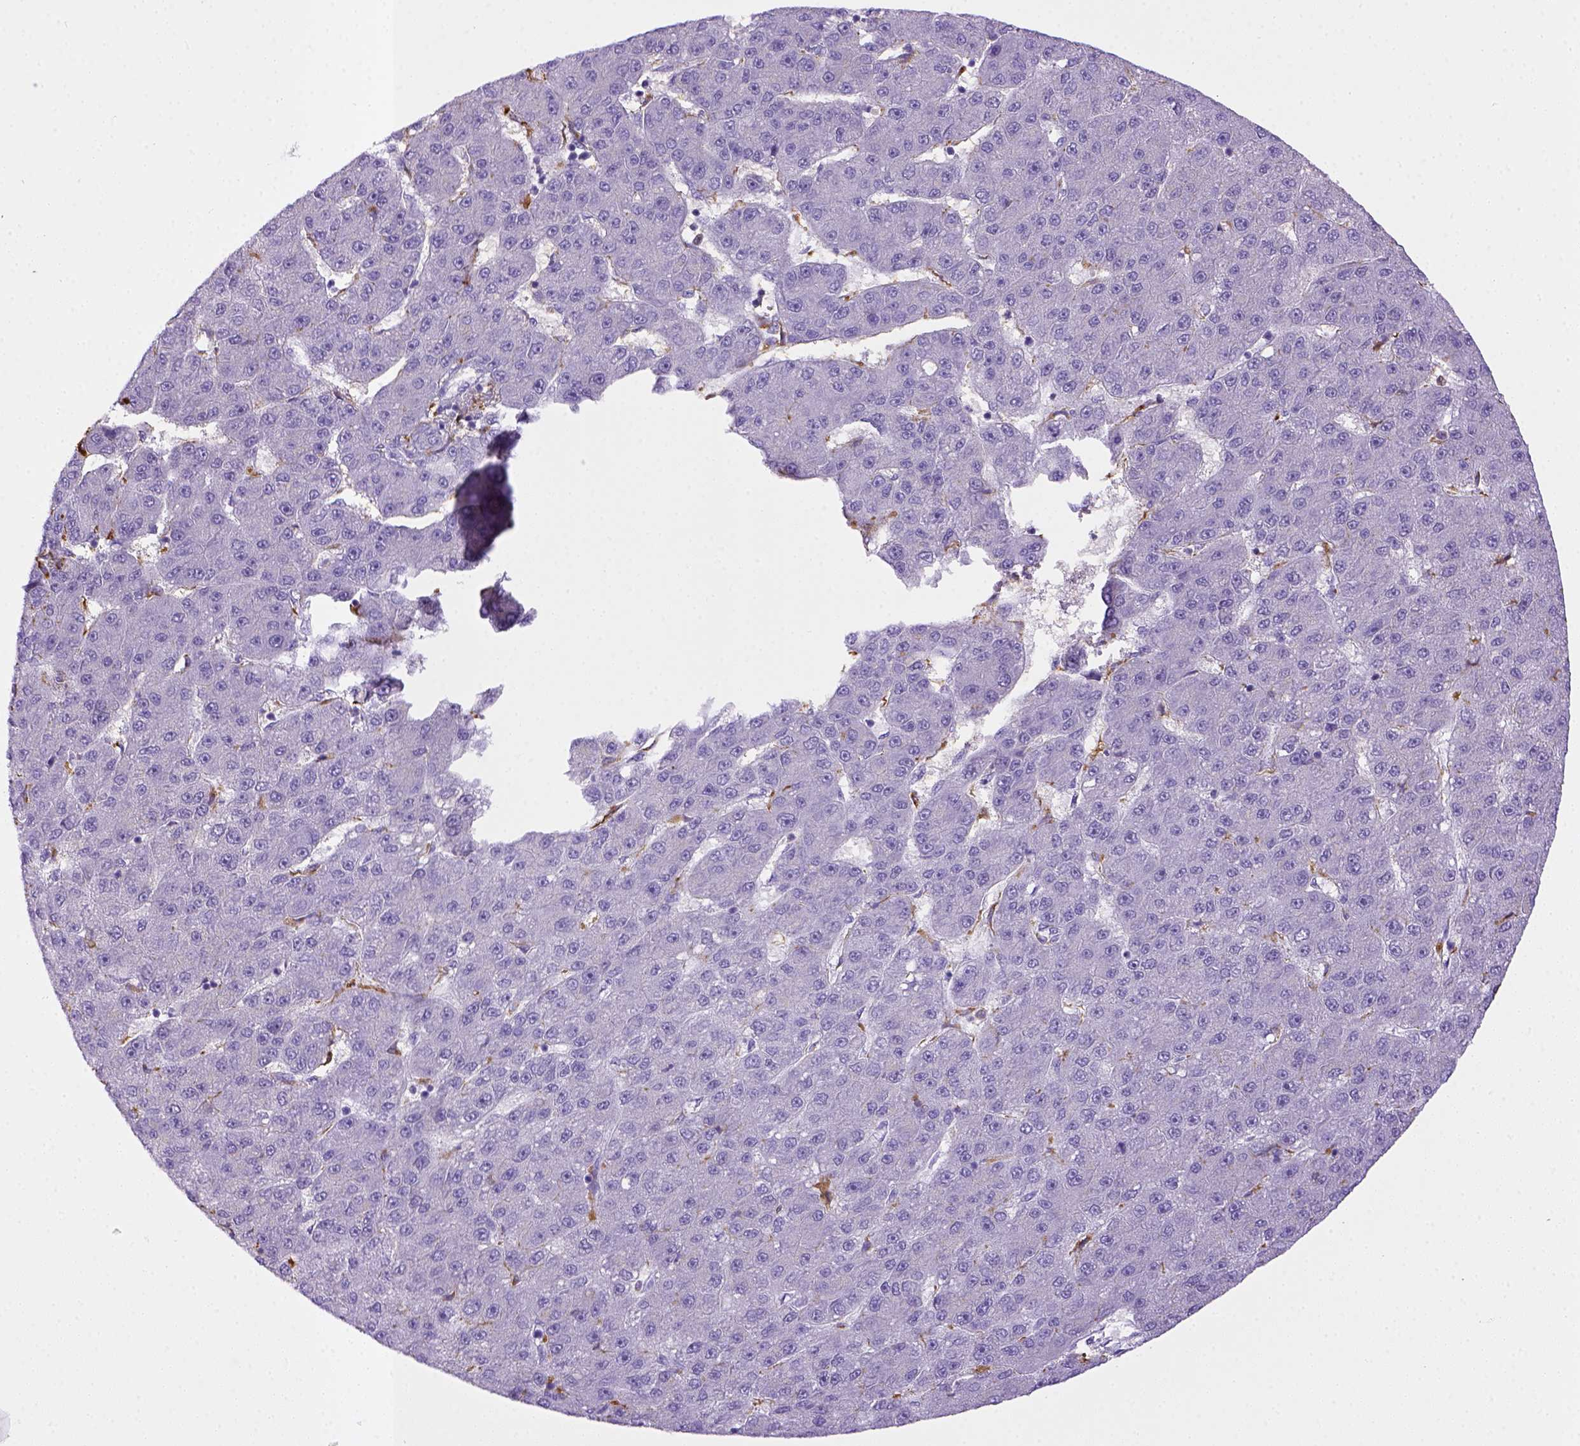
{"staining": {"intensity": "negative", "quantity": "none", "location": "none"}, "tissue": "liver cancer", "cell_type": "Tumor cells", "image_type": "cancer", "snomed": [{"axis": "morphology", "description": "Carcinoma, Hepatocellular, NOS"}, {"axis": "topography", "description": "Liver"}], "caption": "A high-resolution photomicrograph shows IHC staining of hepatocellular carcinoma (liver), which demonstrates no significant positivity in tumor cells. (DAB immunohistochemistry (IHC), high magnification).", "gene": "CD68", "patient": {"sex": "male", "age": 67}}